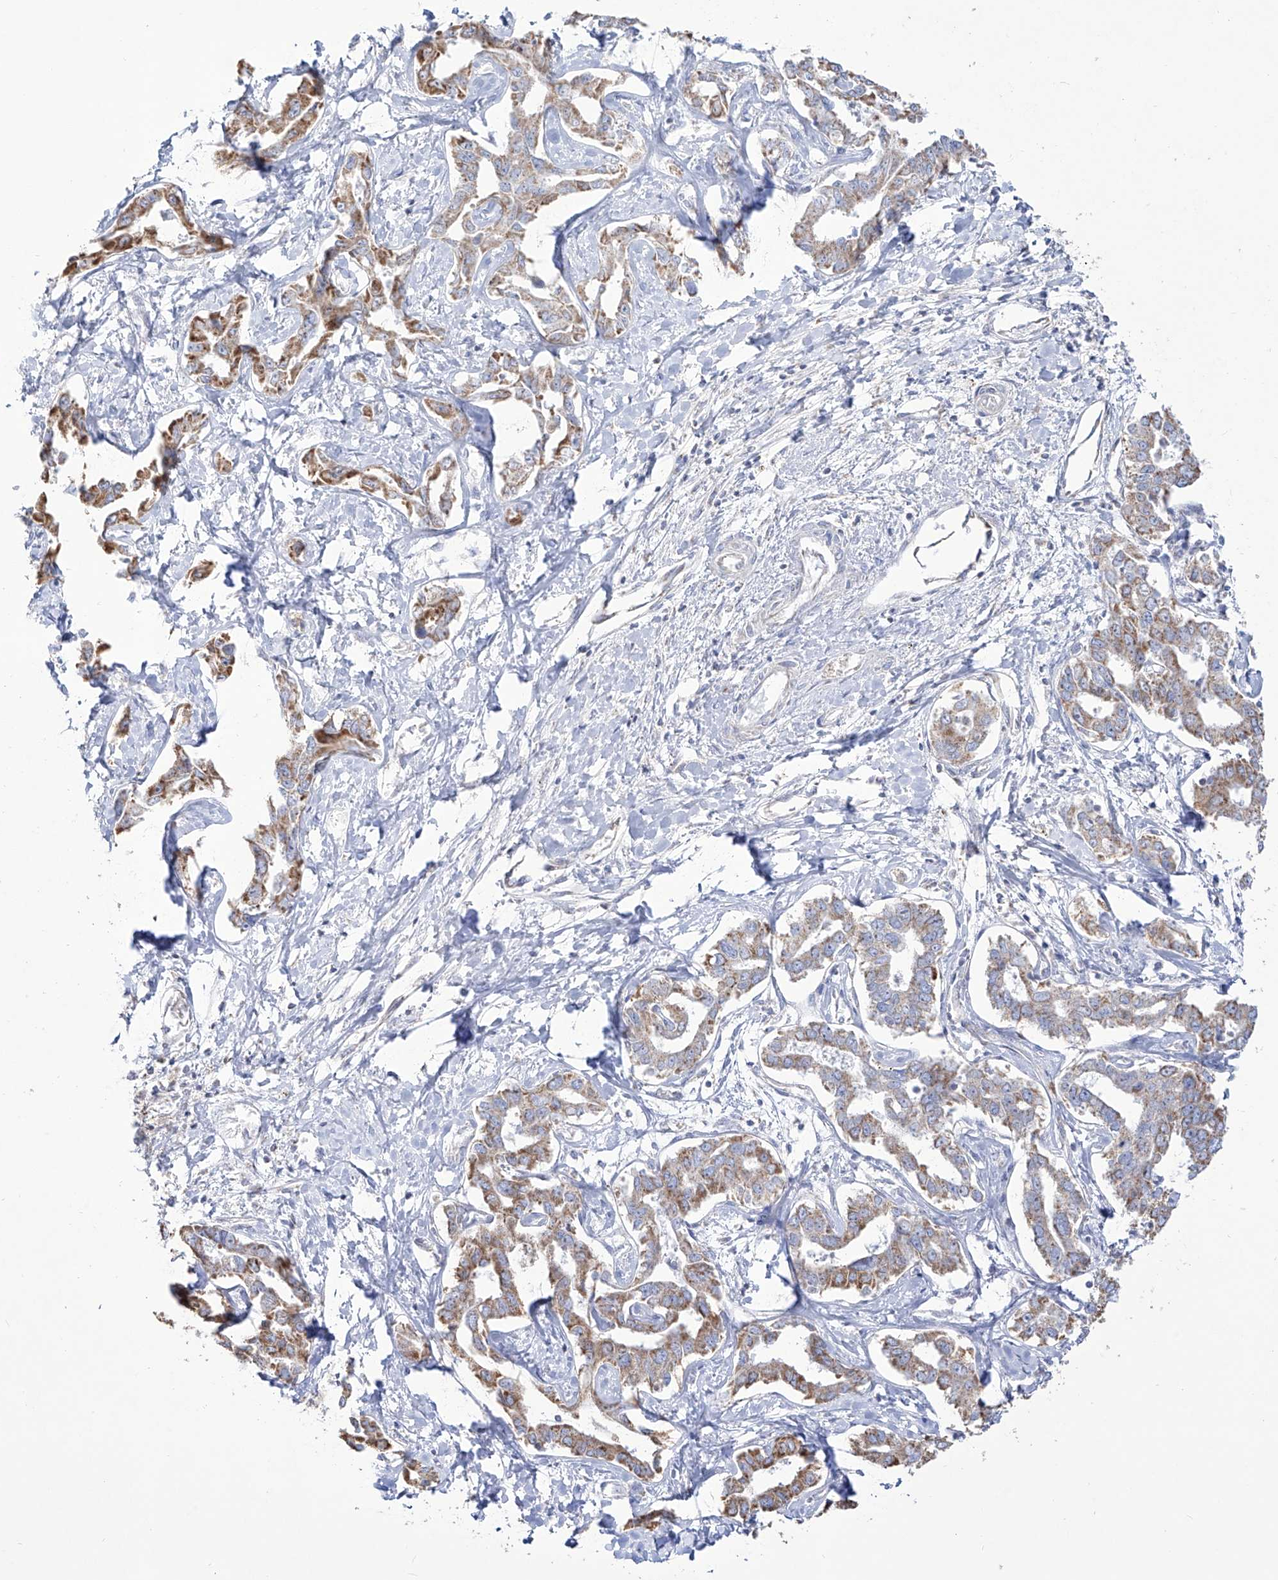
{"staining": {"intensity": "moderate", "quantity": ">75%", "location": "cytoplasmic/membranous"}, "tissue": "liver cancer", "cell_type": "Tumor cells", "image_type": "cancer", "snomed": [{"axis": "morphology", "description": "Cholangiocarcinoma"}, {"axis": "topography", "description": "Liver"}], "caption": "A brown stain labels moderate cytoplasmic/membranous positivity of a protein in liver cancer tumor cells. (IHC, brightfield microscopy, high magnification).", "gene": "RCHY1", "patient": {"sex": "male", "age": 59}}